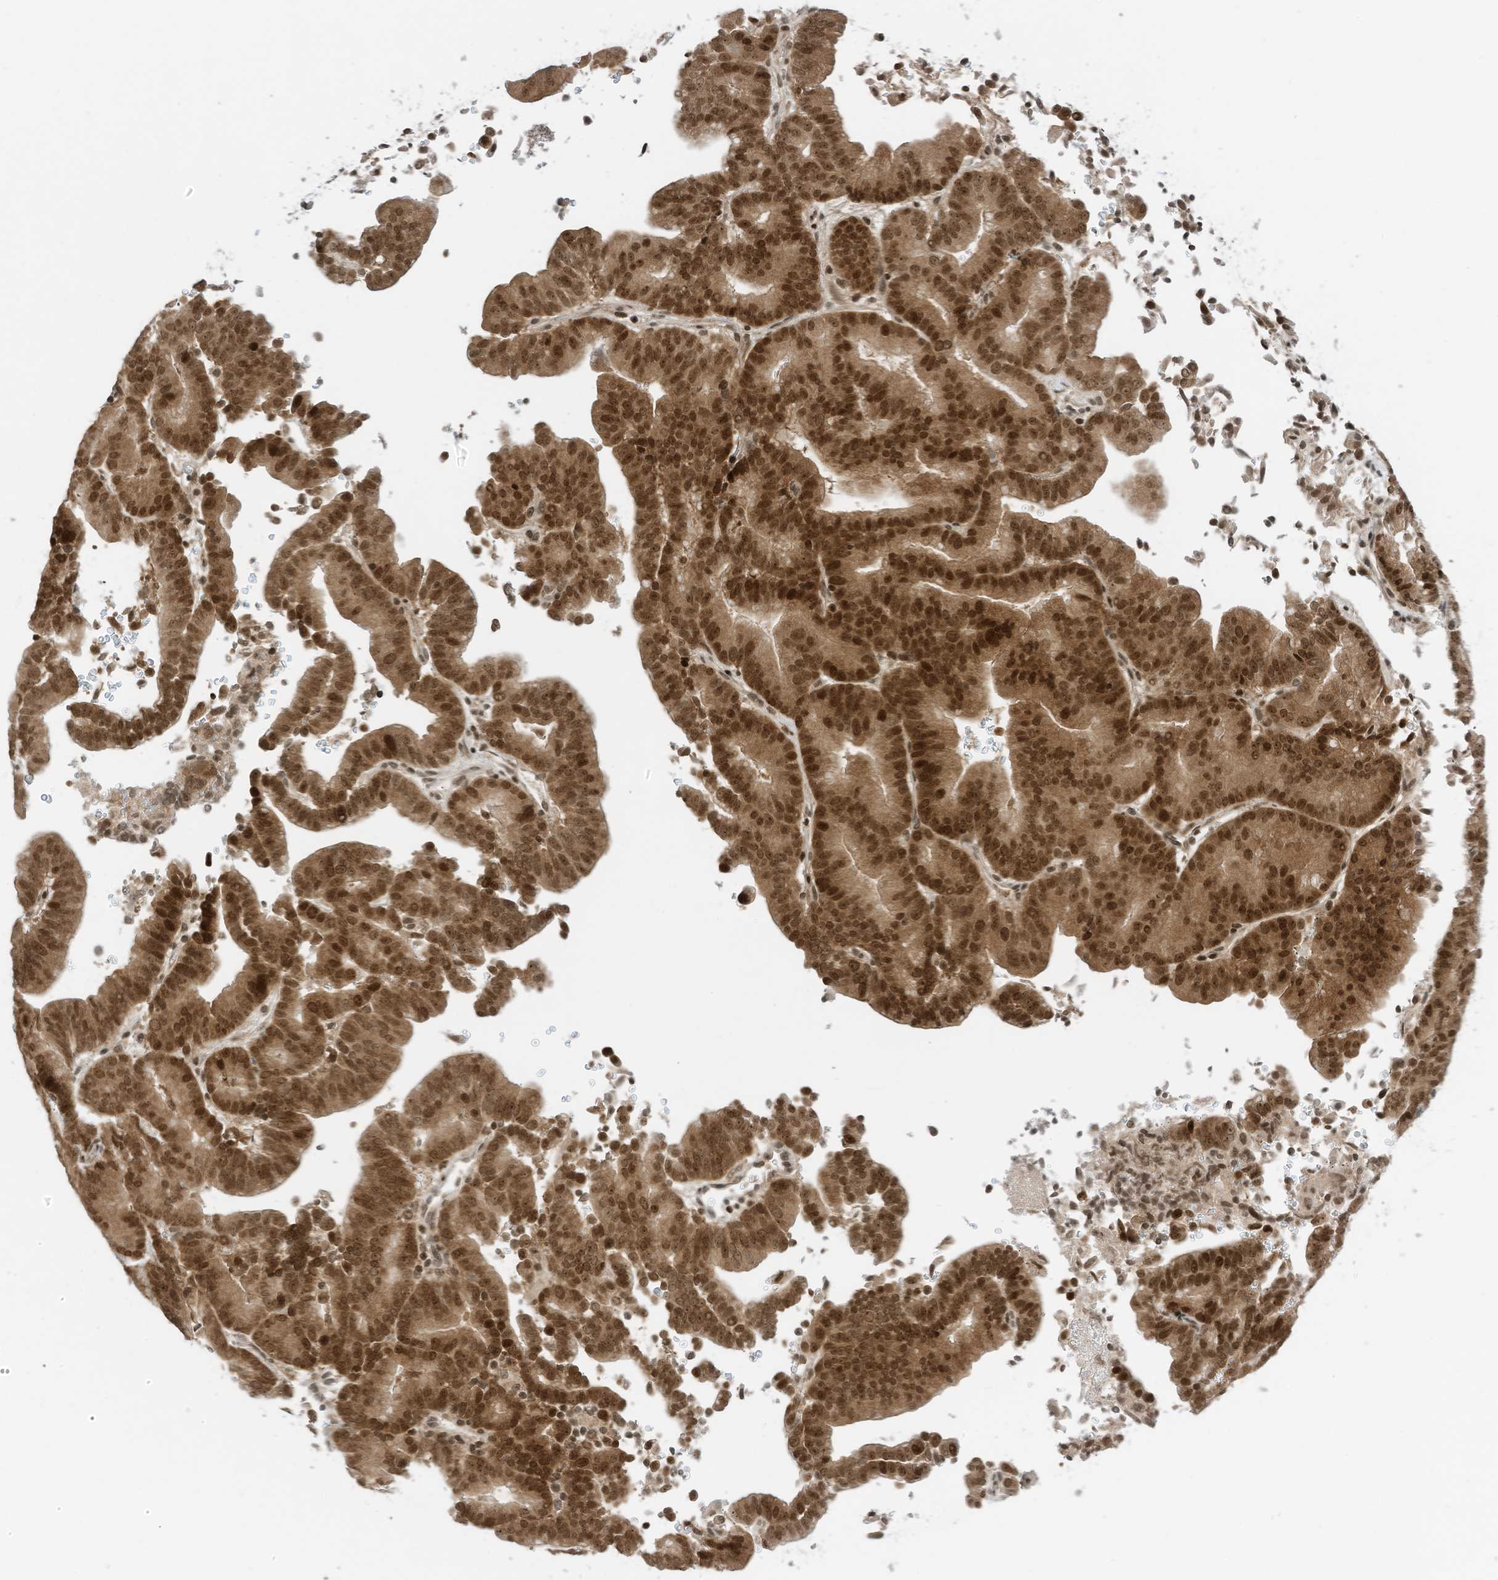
{"staining": {"intensity": "moderate", "quantity": ">75%", "location": "cytoplasmic/membranous,nuclear"}, "tissue": "liver cancer", "cell_type": "Tumor cells", "image_type": "cancer", "snomed": [{"axis": "morphology", "description": "Cholangiocarcinoma"}, {"axis": "topography", "description": "Liver"}], "caption": "DAB (3,3'-diaminobenzidine) immunohistochemical staining of human liver cancer demonstrates moderate cytoplasmic/membranous and nuclear protein staining in about >75% of tumor cells.", "gene": "EDF1", "patient": {"sex": "female", "age": 75}}